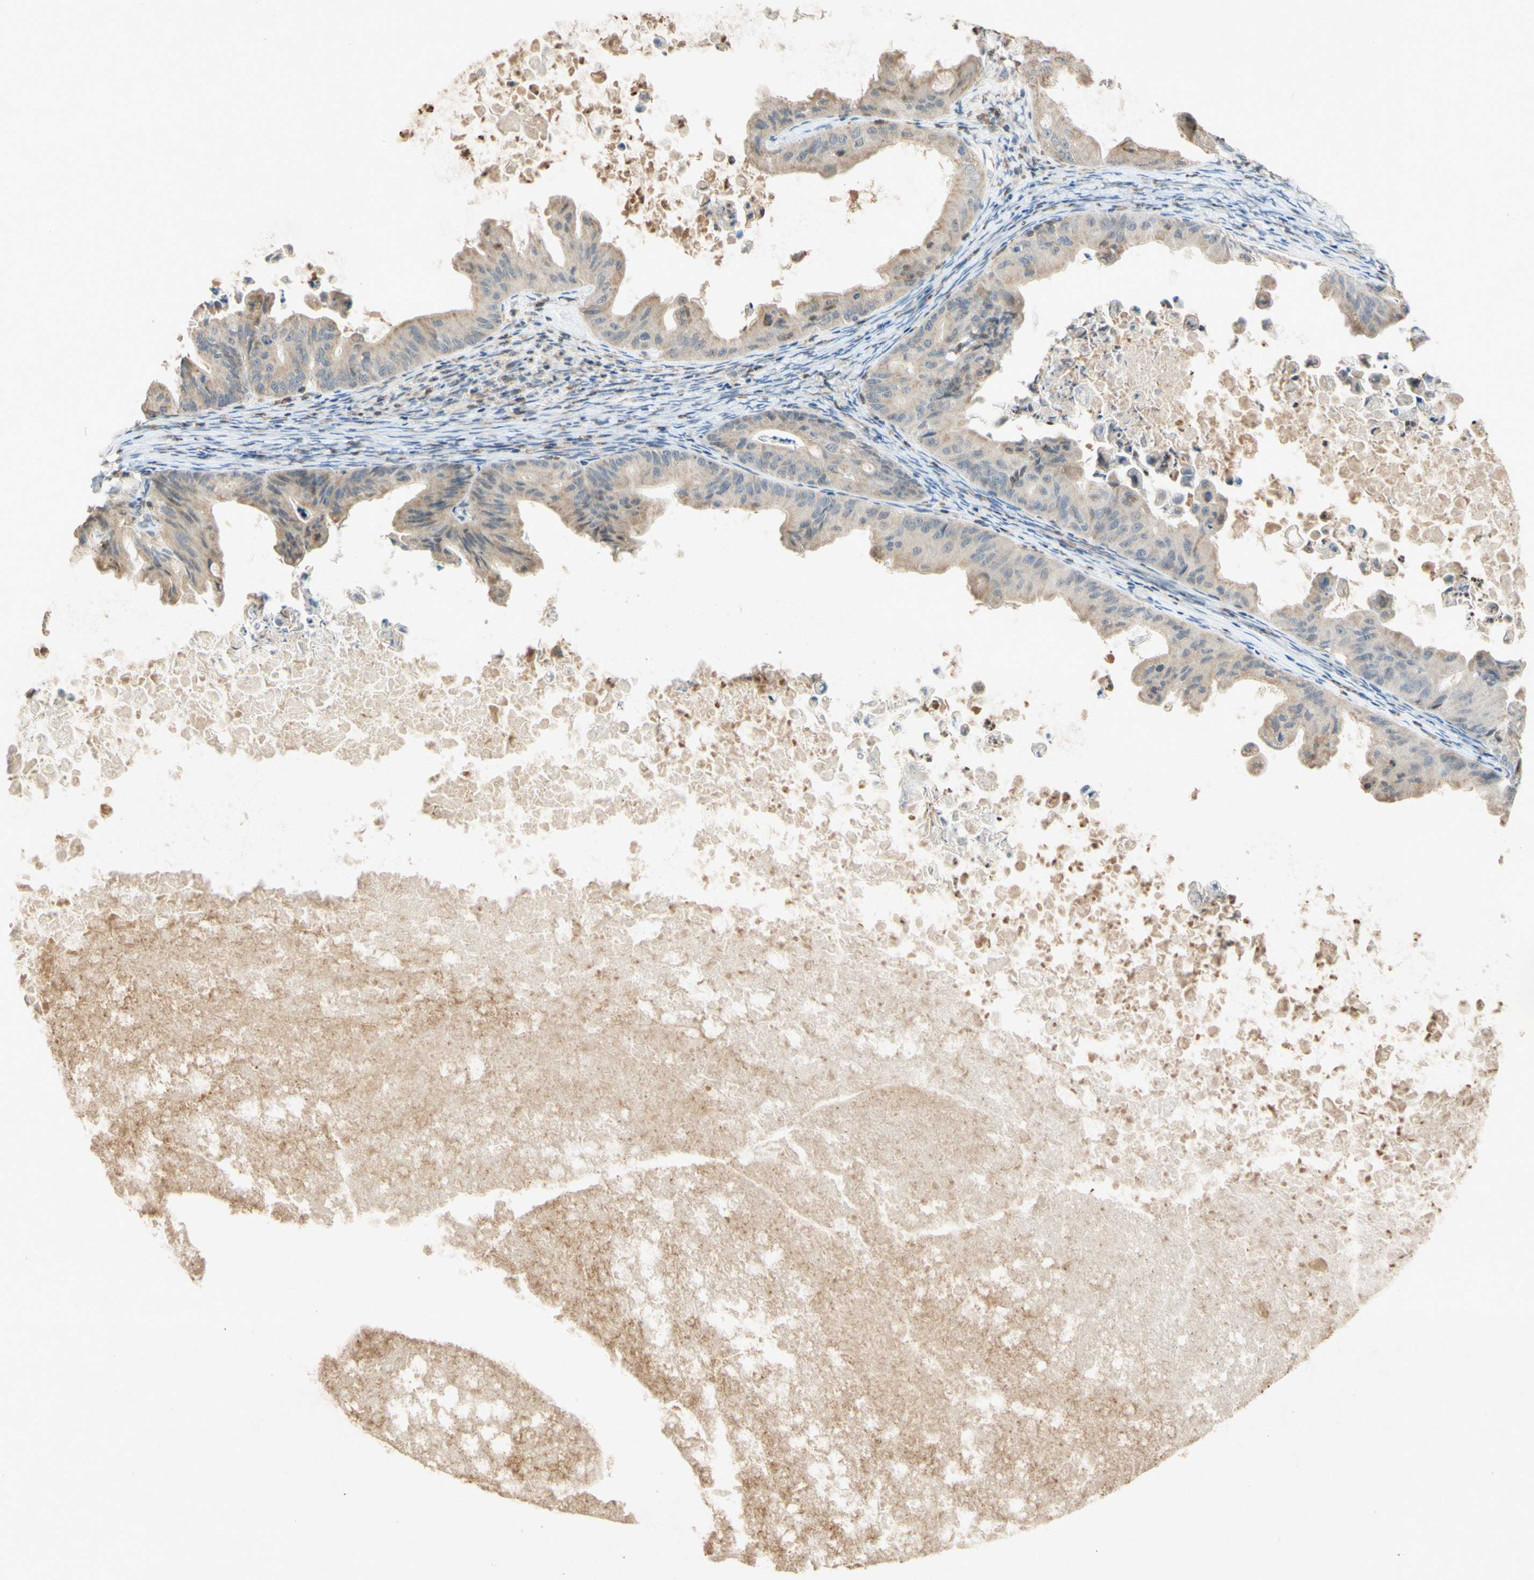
{"staining": {"intensity": "weak", "quantity": ">75%", "location": "cytoplasmic/membranous"}, "tissue": "ovarian cancer", "cell_type": "Tumor cells", "image_type": "cancer", "snomed": [{"axis": "morphology", "description": "Cystadenocarcinoma, mucinous, NOS"}, {"axis": "topography", "description": "Ovary"}], "caption": "A brown stain shows weak cytoplasmic/membranous positivity of a protein in ovarian mucinous cystadenocarcinoma tumor cells. Nuclei are stained in blue.", "gene": "GATA1", "patient": {"sex": "female", "age": 37}}